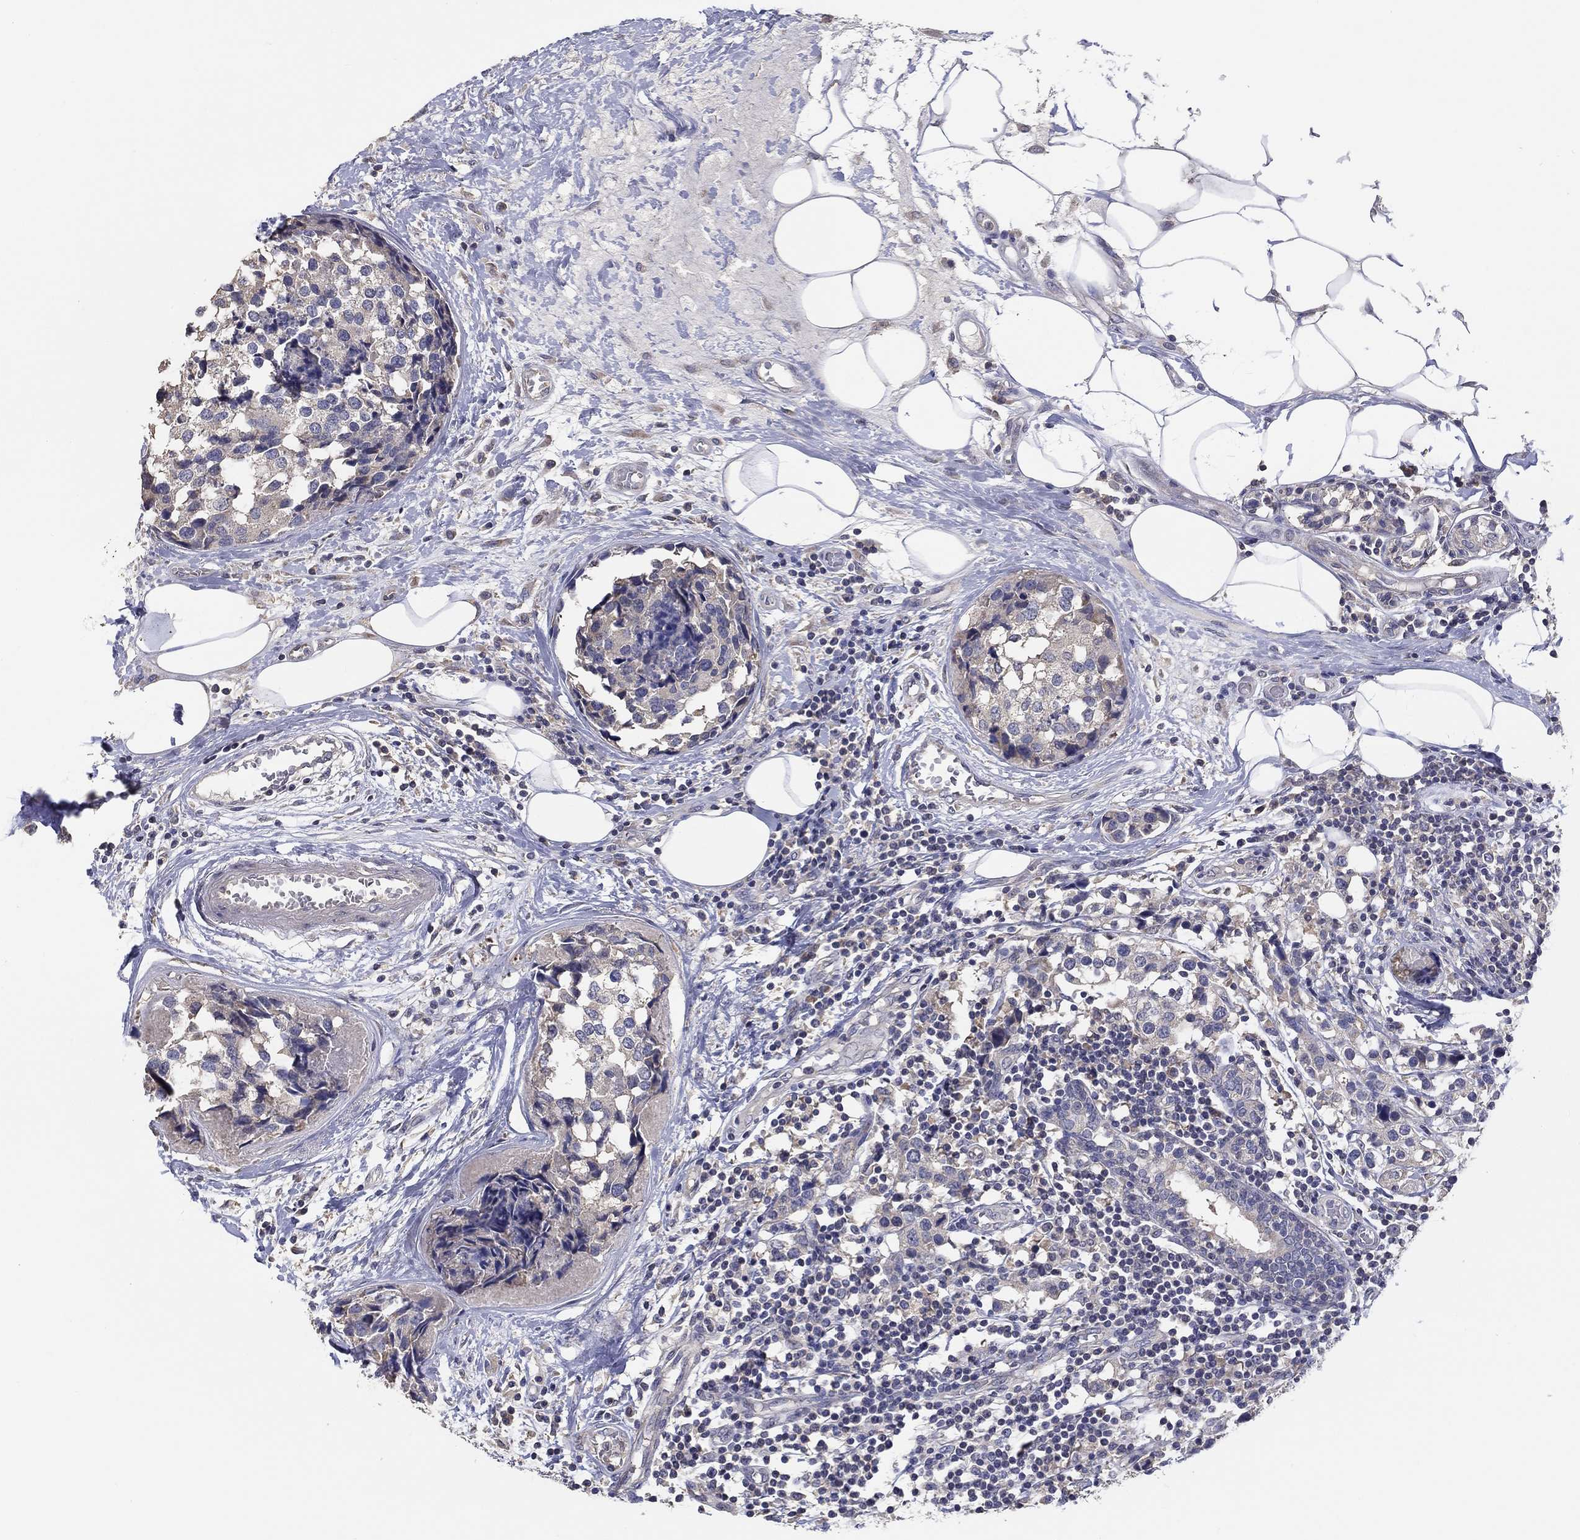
{"staining": {"intensity": "weak", "quantity": "<25%", "location": "cytoplasmic/membranous"}, "tissue": "breast cancer", "cell_type": "Tumor cells", "image_type": "cancer", "snomed": [{"axis": "morphology", "description": "Lobular carcinoma"}, {"axis": "topography", "description": "Breast"}], "caption": "This is an immunohistochemistry (IHC) histopathology image of human lobular carcinoma (breast). There is no staining in tumor cells.", "gene": "DOCK3", "patient": {"sex": "female", "age": 59}}